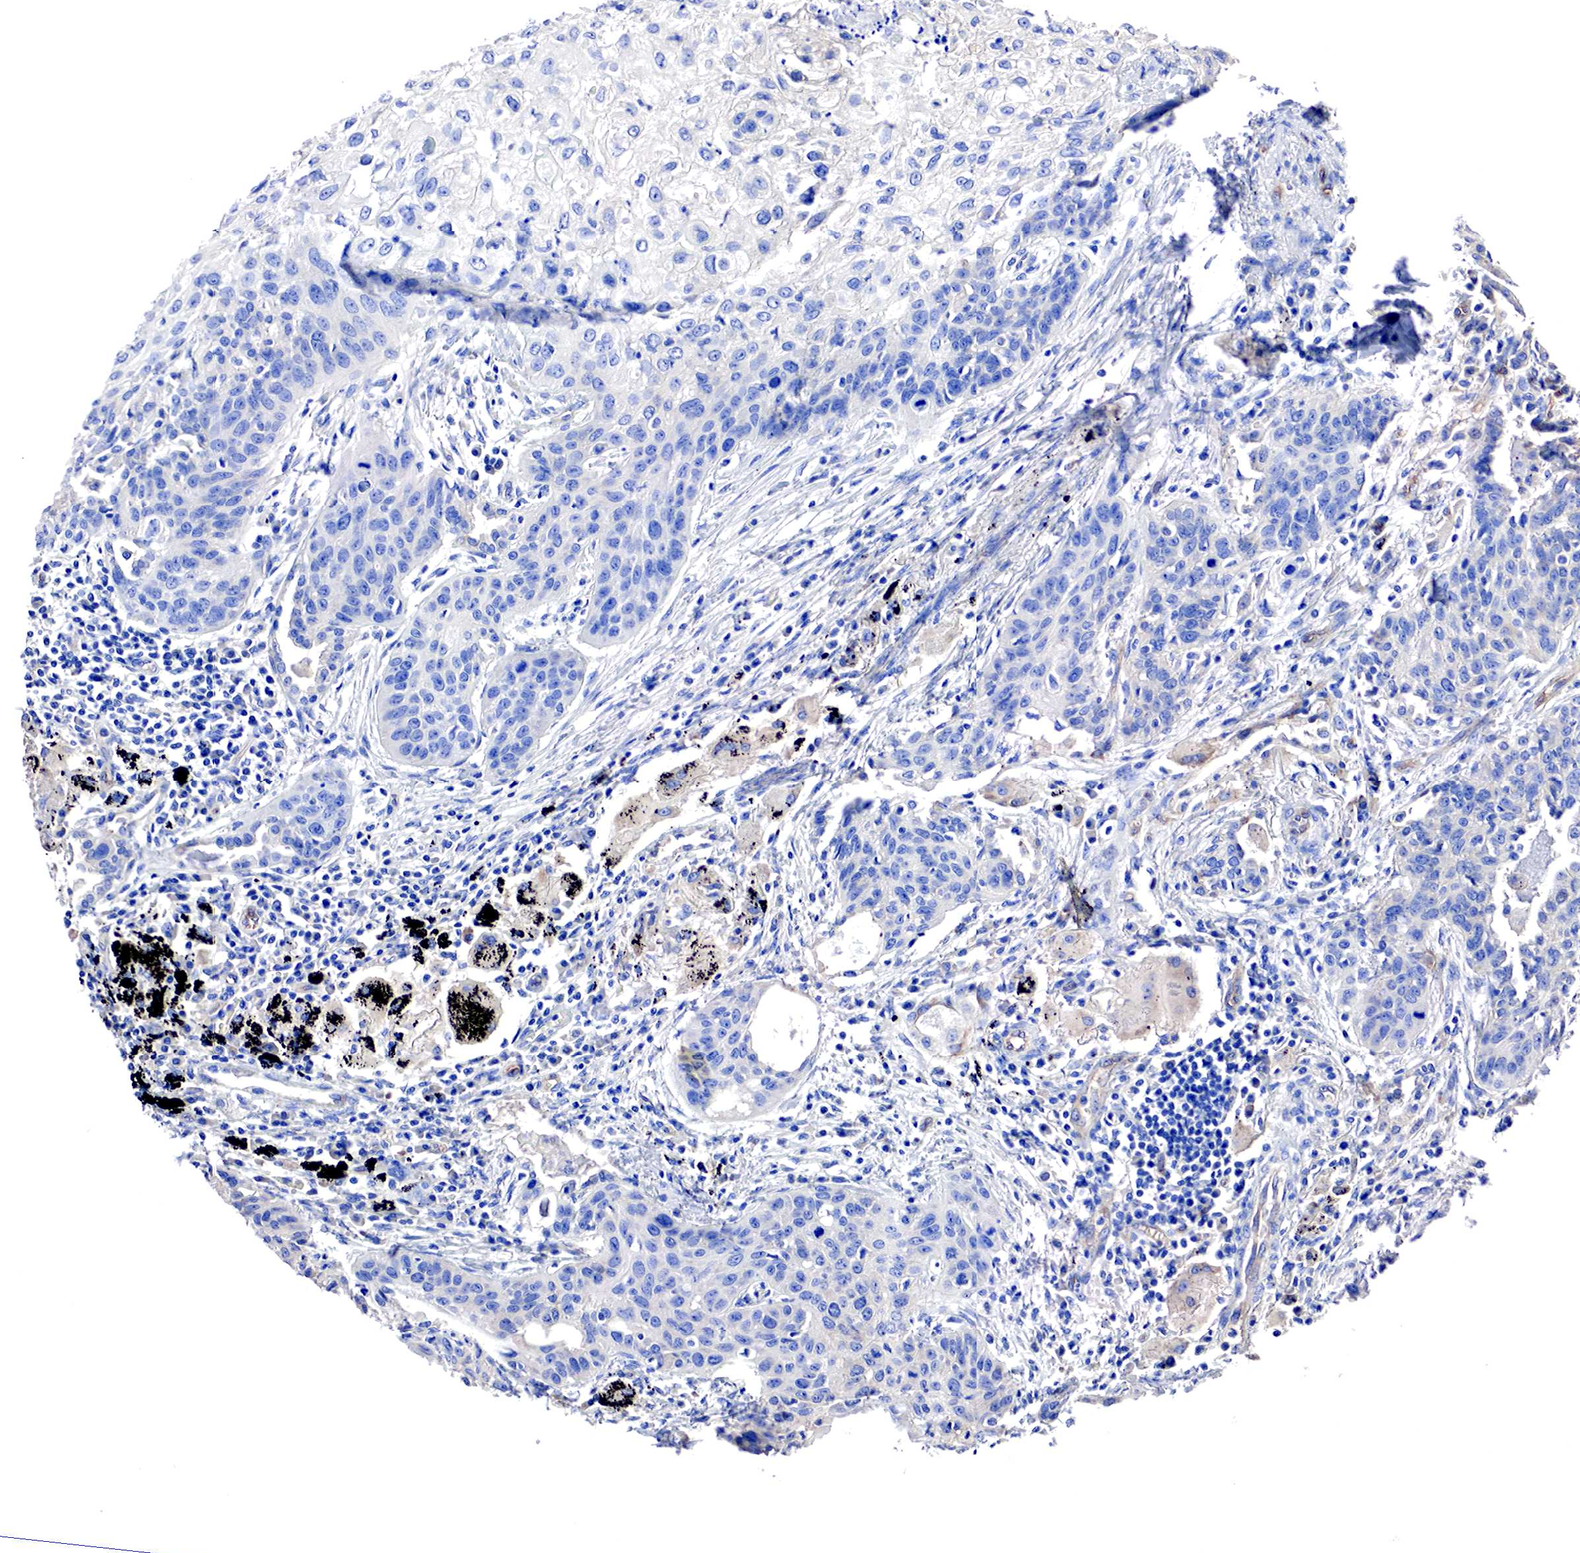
{"staining": {"intensity": "negative", "quantity": "none", "location": "none"}, "tissue": "lung cancer", "cell_type": "Tumor cells", "image_type": "cancer", "snomed": [{"axis": "morphology", "description": "Squamous cell carcinoma, NOS"}, {"axis": "topography", "description": "Lung"}], "caption": "Tumor cells are negative for protein expression in human lung squamous cell carcinoma.", "gene": "RDX", "patient": {"sex": "male", "age": 71}}